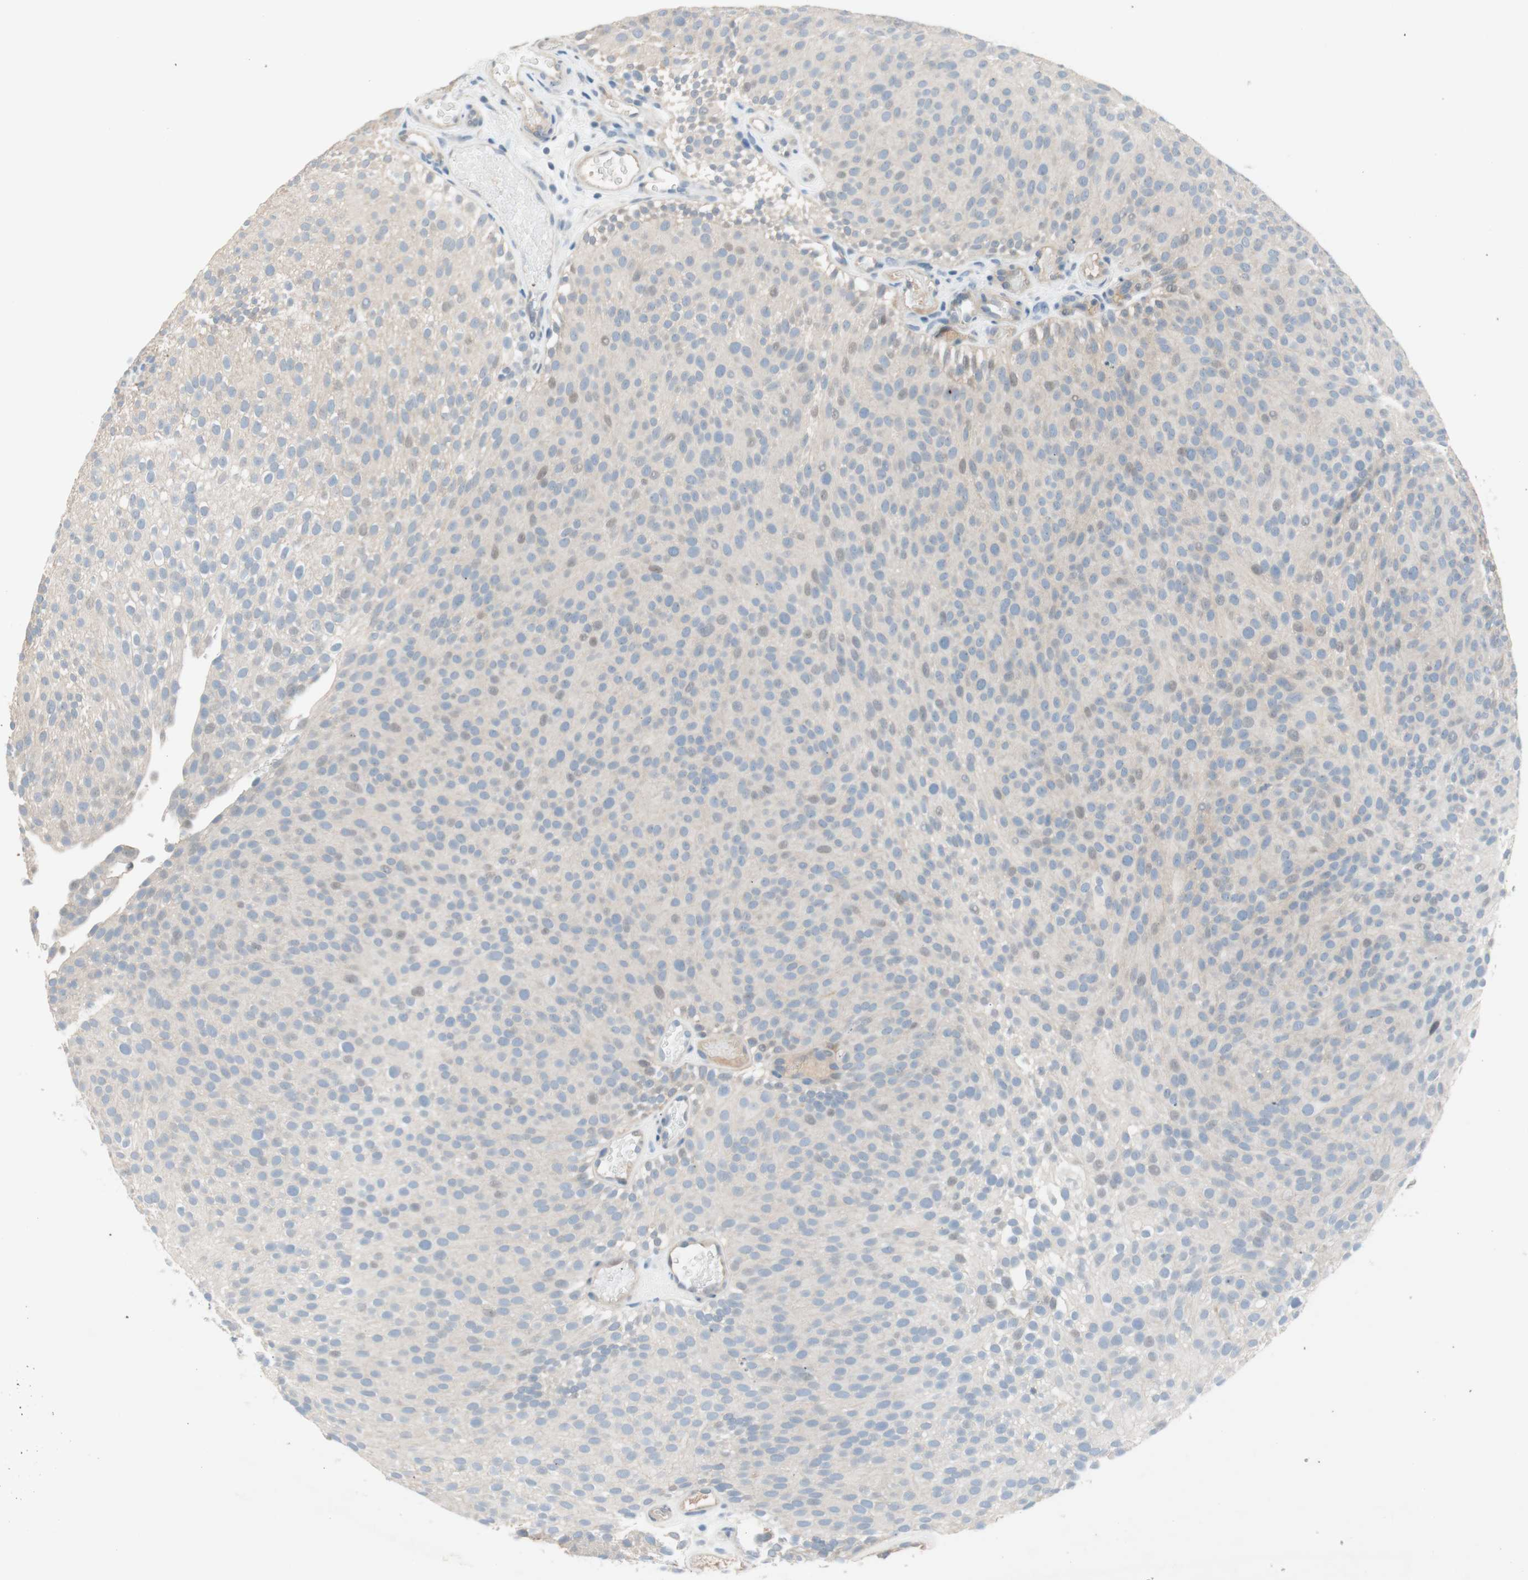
{"staining": {"intensity": "weak", "quantity": "<25%", "location": "nuclear"}, "tissue": "urothelial cancer", "cell_type": "Tumor cells", "image_type": "cancer", "snomed": [{"axis": "morphology", "description": "Urothelial carcinoma, Low grade"}, {"axis": "topography", "description": "Urinary bladder"}], "caption": "High power microscopy image of an immunohistochemistry photomicrograph of low-grade urothelial carcinoma, revealing no significant staining in tumor cells.", "gene": "PDZK1", "patient": {"sex": "male", "age": 78}}